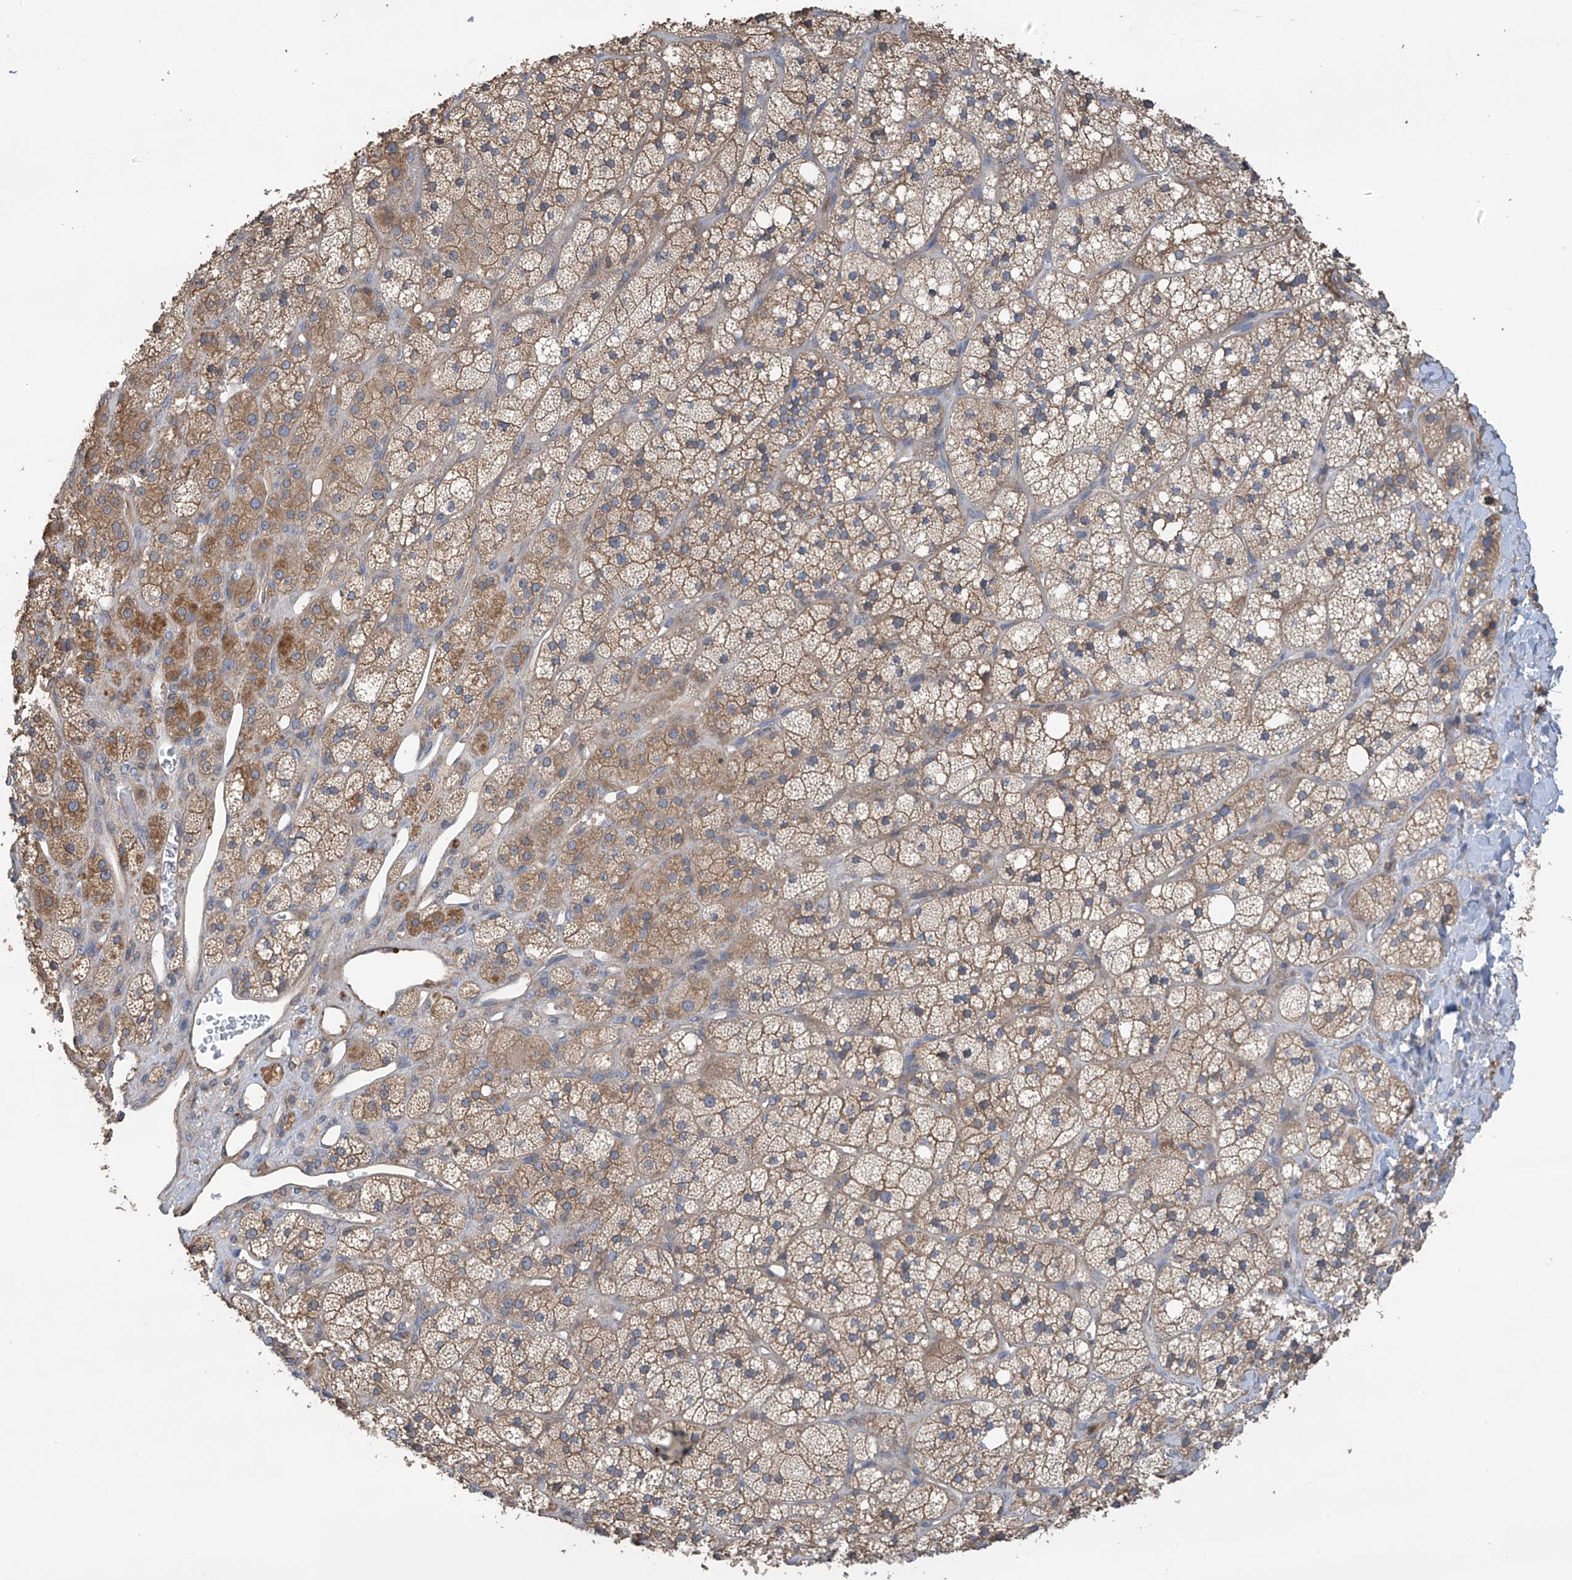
{"staining": {"intensity": "moderate", "quantity": ">75%", "location": "cytoplasmic/membranous"}, "tissue": "adrenal gland", "cell_type": "Glandular cells", "image_type": "normal", "snomed": [{"axis": "morphology", "description": "Normal tissue, NOS"}, {"axis": "topography", "description": "Adrenal gland"}], "caption": "Adrenal gland stained for a protein (brown) displays moderate cytoplasmic/membranous positive staining in about >75% of glandular cells.", "gene": "PHACTR4", "patient": {"sex": "male", "age": 61}}